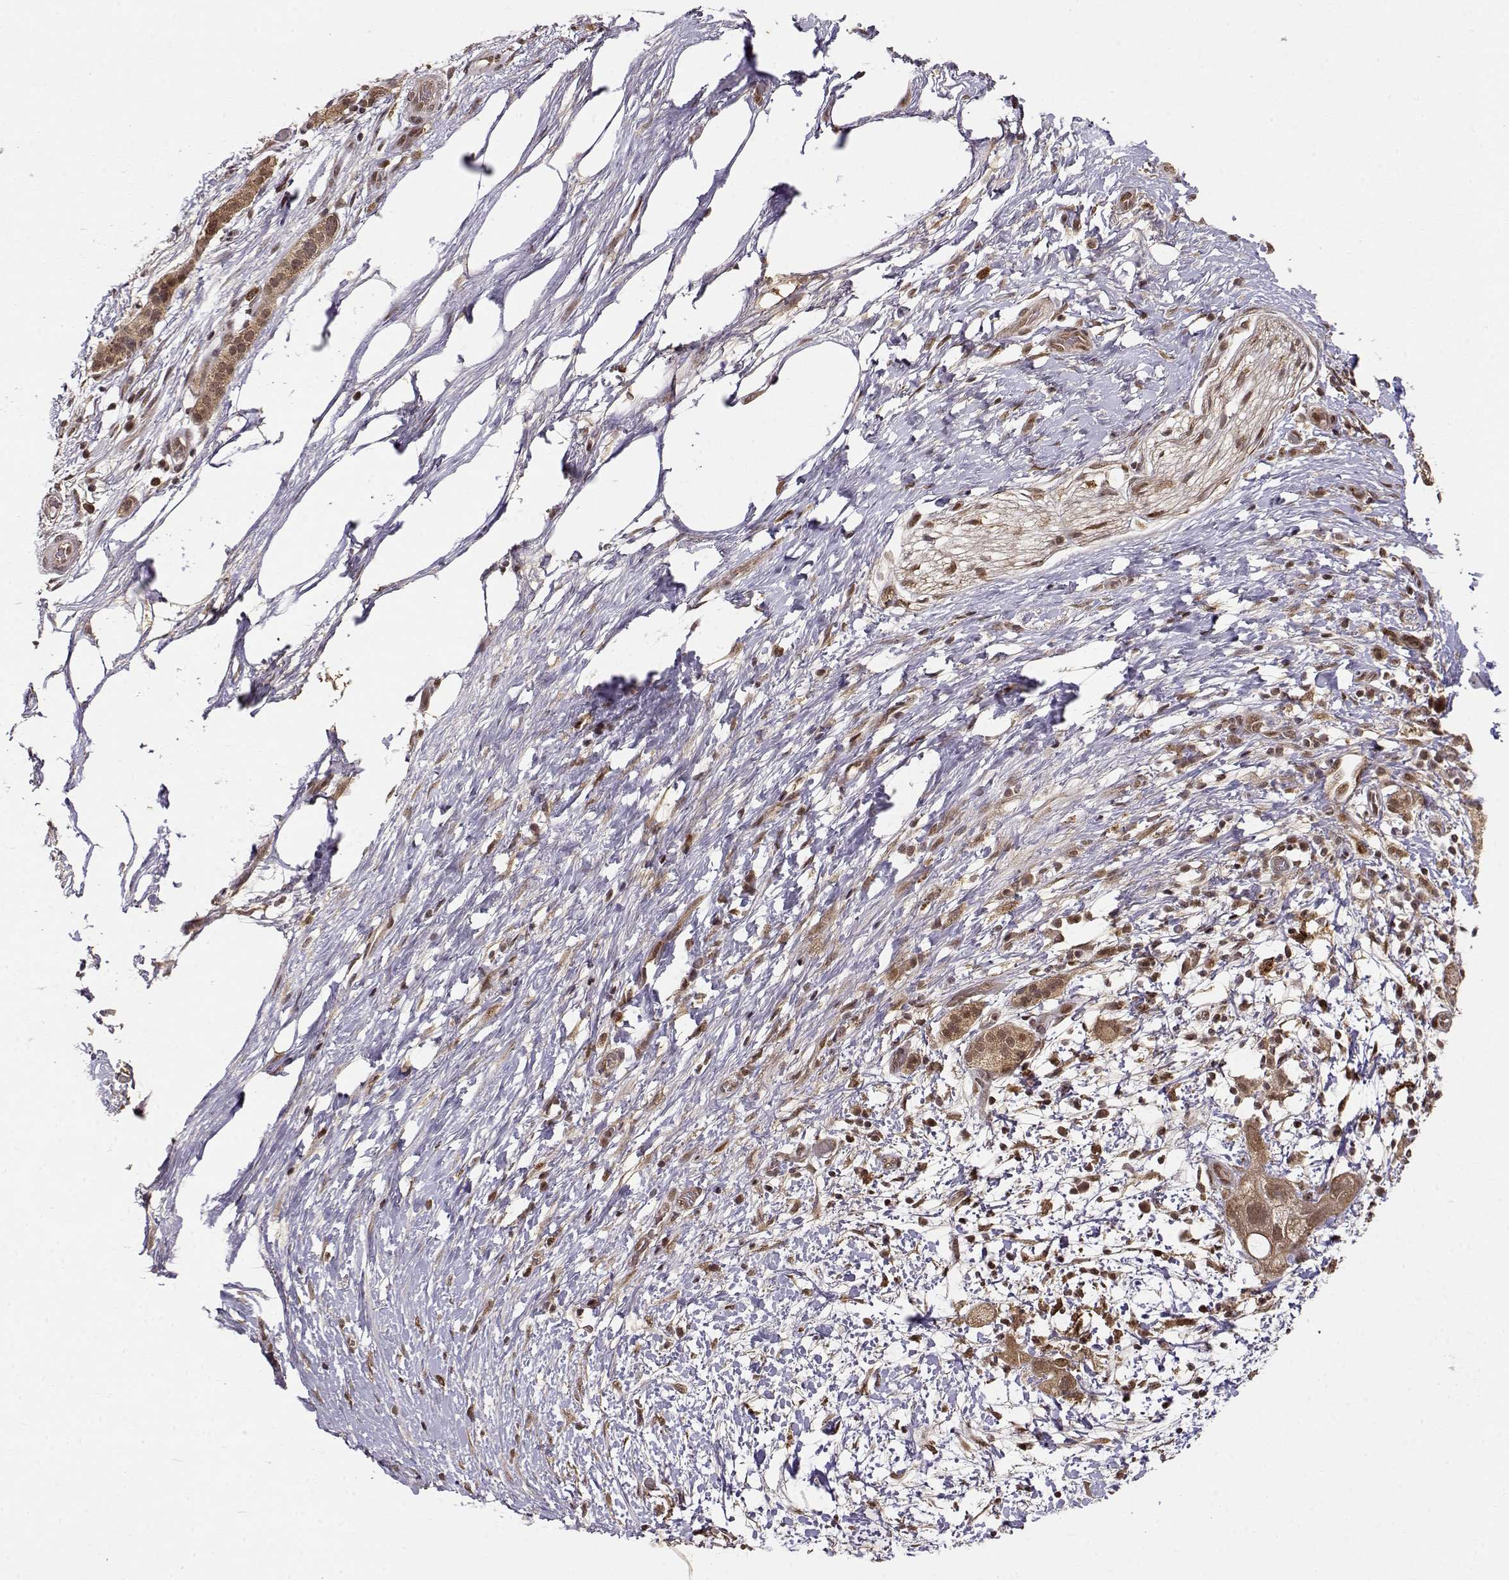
{"staining": {"intensity": "moderate", "quantity": ">75%", "location": "cytoplasmic/membranous,nuclear"}, "tissue": "pancreatic cancer", "cell_type": "Tumor cells", "image_type": "cancer", "snomed": [{"axis": "morphology", "description": "Adenocarcinoma, NOS"}, {"axis": "topography", "description": "Pancreas"}], "caption": "This is a photomicrograph of immunohistochemistry staining of pancreatic adenocarcinoma, which shows moderate positivity in the cytoplasmic/membranous and nuclear of tumor cells.", "gene": "MAEA", "patient": {"sex": "female", "age": 72}}